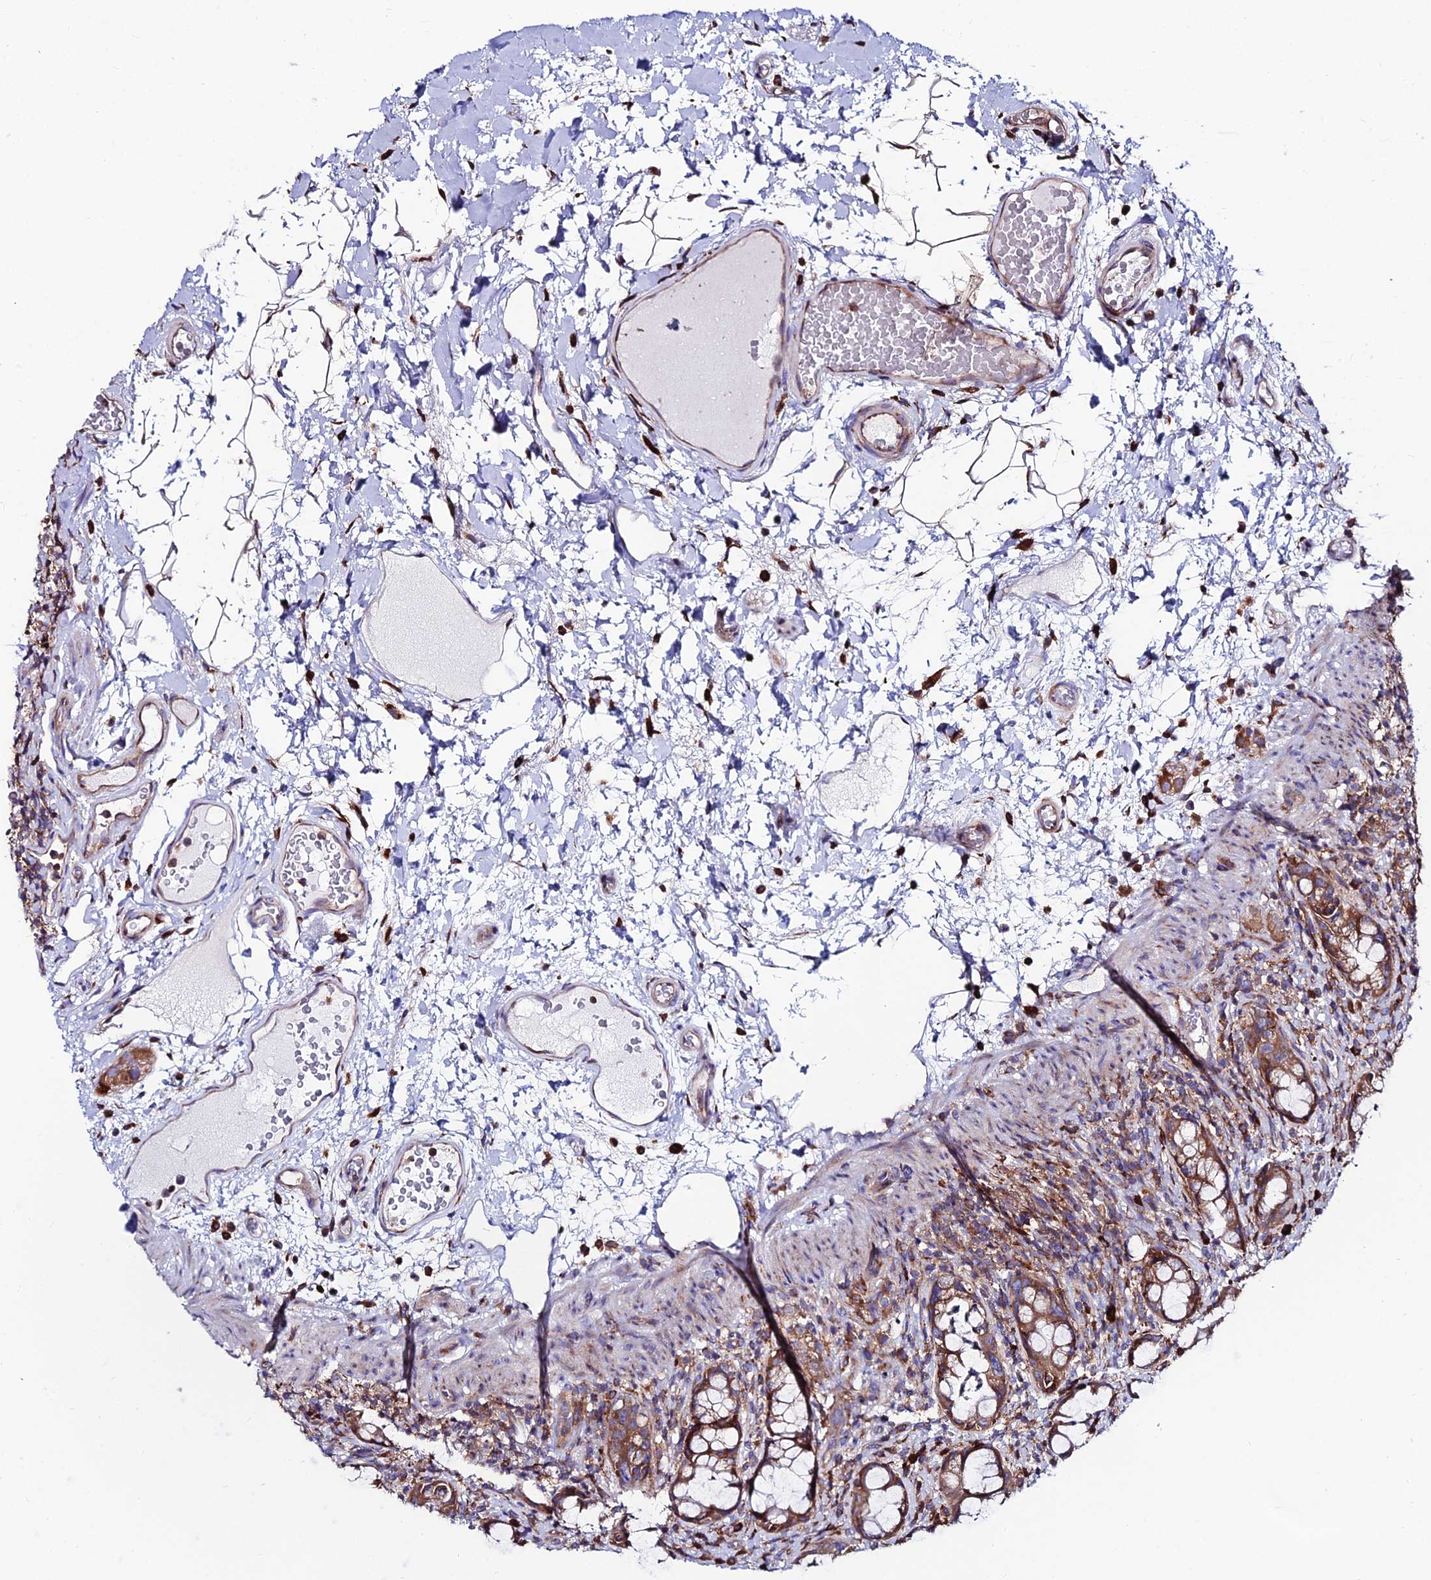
{"staining": {"intensity": "strong", "quantity": ">75%", "location": "cytoplasmic/membranous"}, "tissue": "rectum", "cell_type": "Glandular cells", "image_type": "normal", "snomed": [{"axis": "morphology", "description": "Normal tissue, NOS"}, {"axis": "topography", "description": "Rectum"}], "caption": "Immunohistochemistry of unremarkable rectum displays high levels of strong cytoplasmic/membranous staining in approximately >75% of glandular cells.", "gene": "EIF3K", "patient": {"sex": "female", "age": 57}}